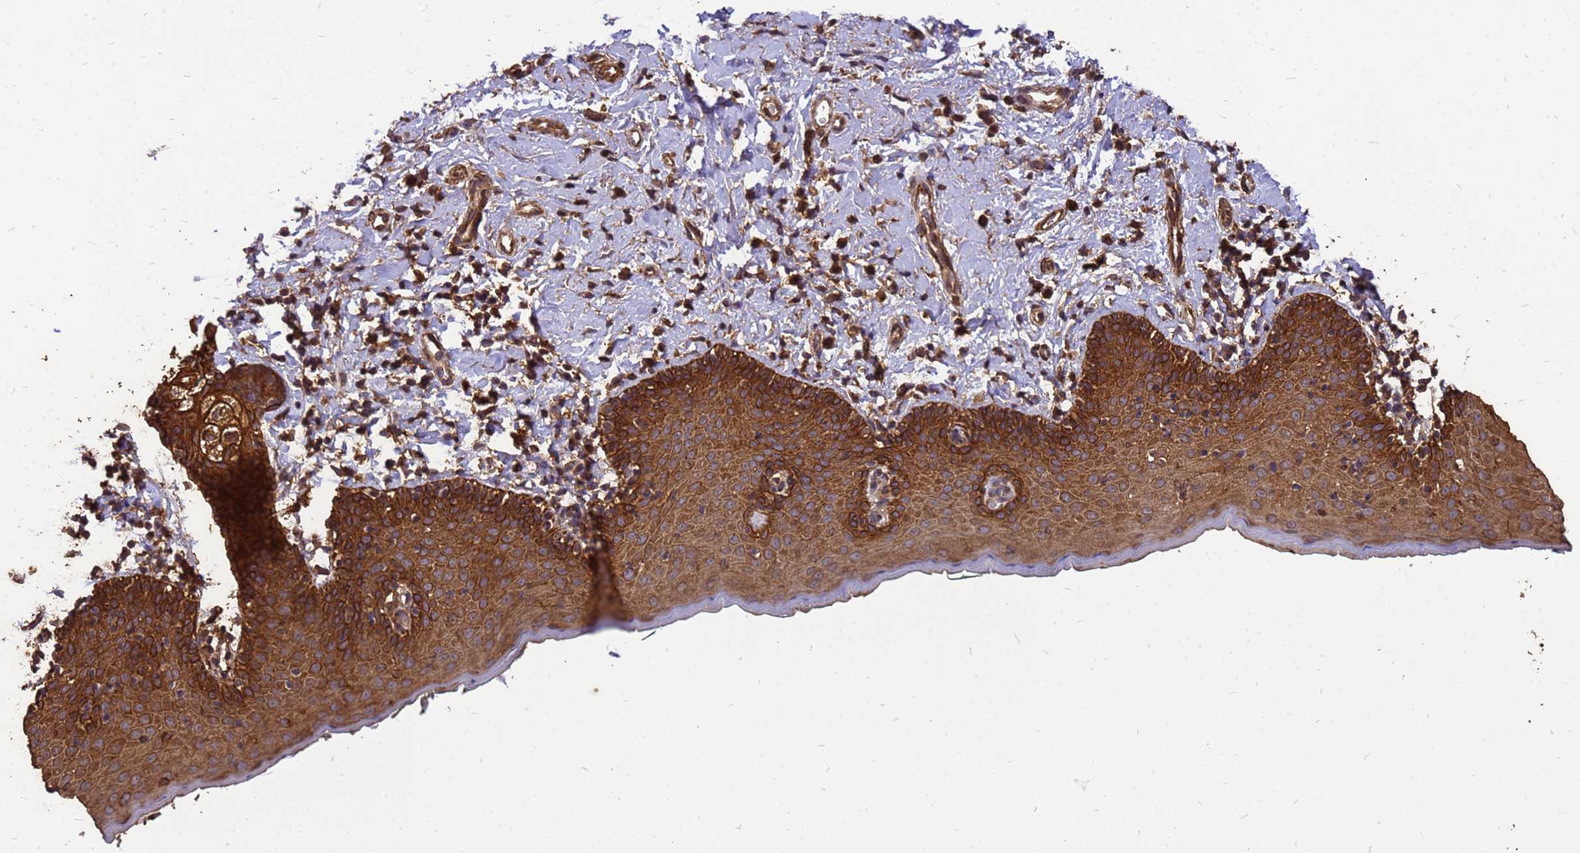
{"staining": {"intensity": "strong", "quantity": ">75%", "location": "cytoplasmic/membranous"}, "tissue": "skin", "cell_type": "Epidermal cells", "image_type": "normal", "snomed": [{"axis": "morphology", "description": "Normal tissue, NOS"}, {"axis": "topography", "description": "Vulva"}], "caption": "Immunohistochemical staining of unremarkable human skin demonstrates strong cytoplasmic/membranous protein positivity in about >75% of epidermal cells. (DAB = brown stain, brightfield microscopy at high magnification).", "gene": "ZNF618", "patient": {"sex": "female", "age": 66}}